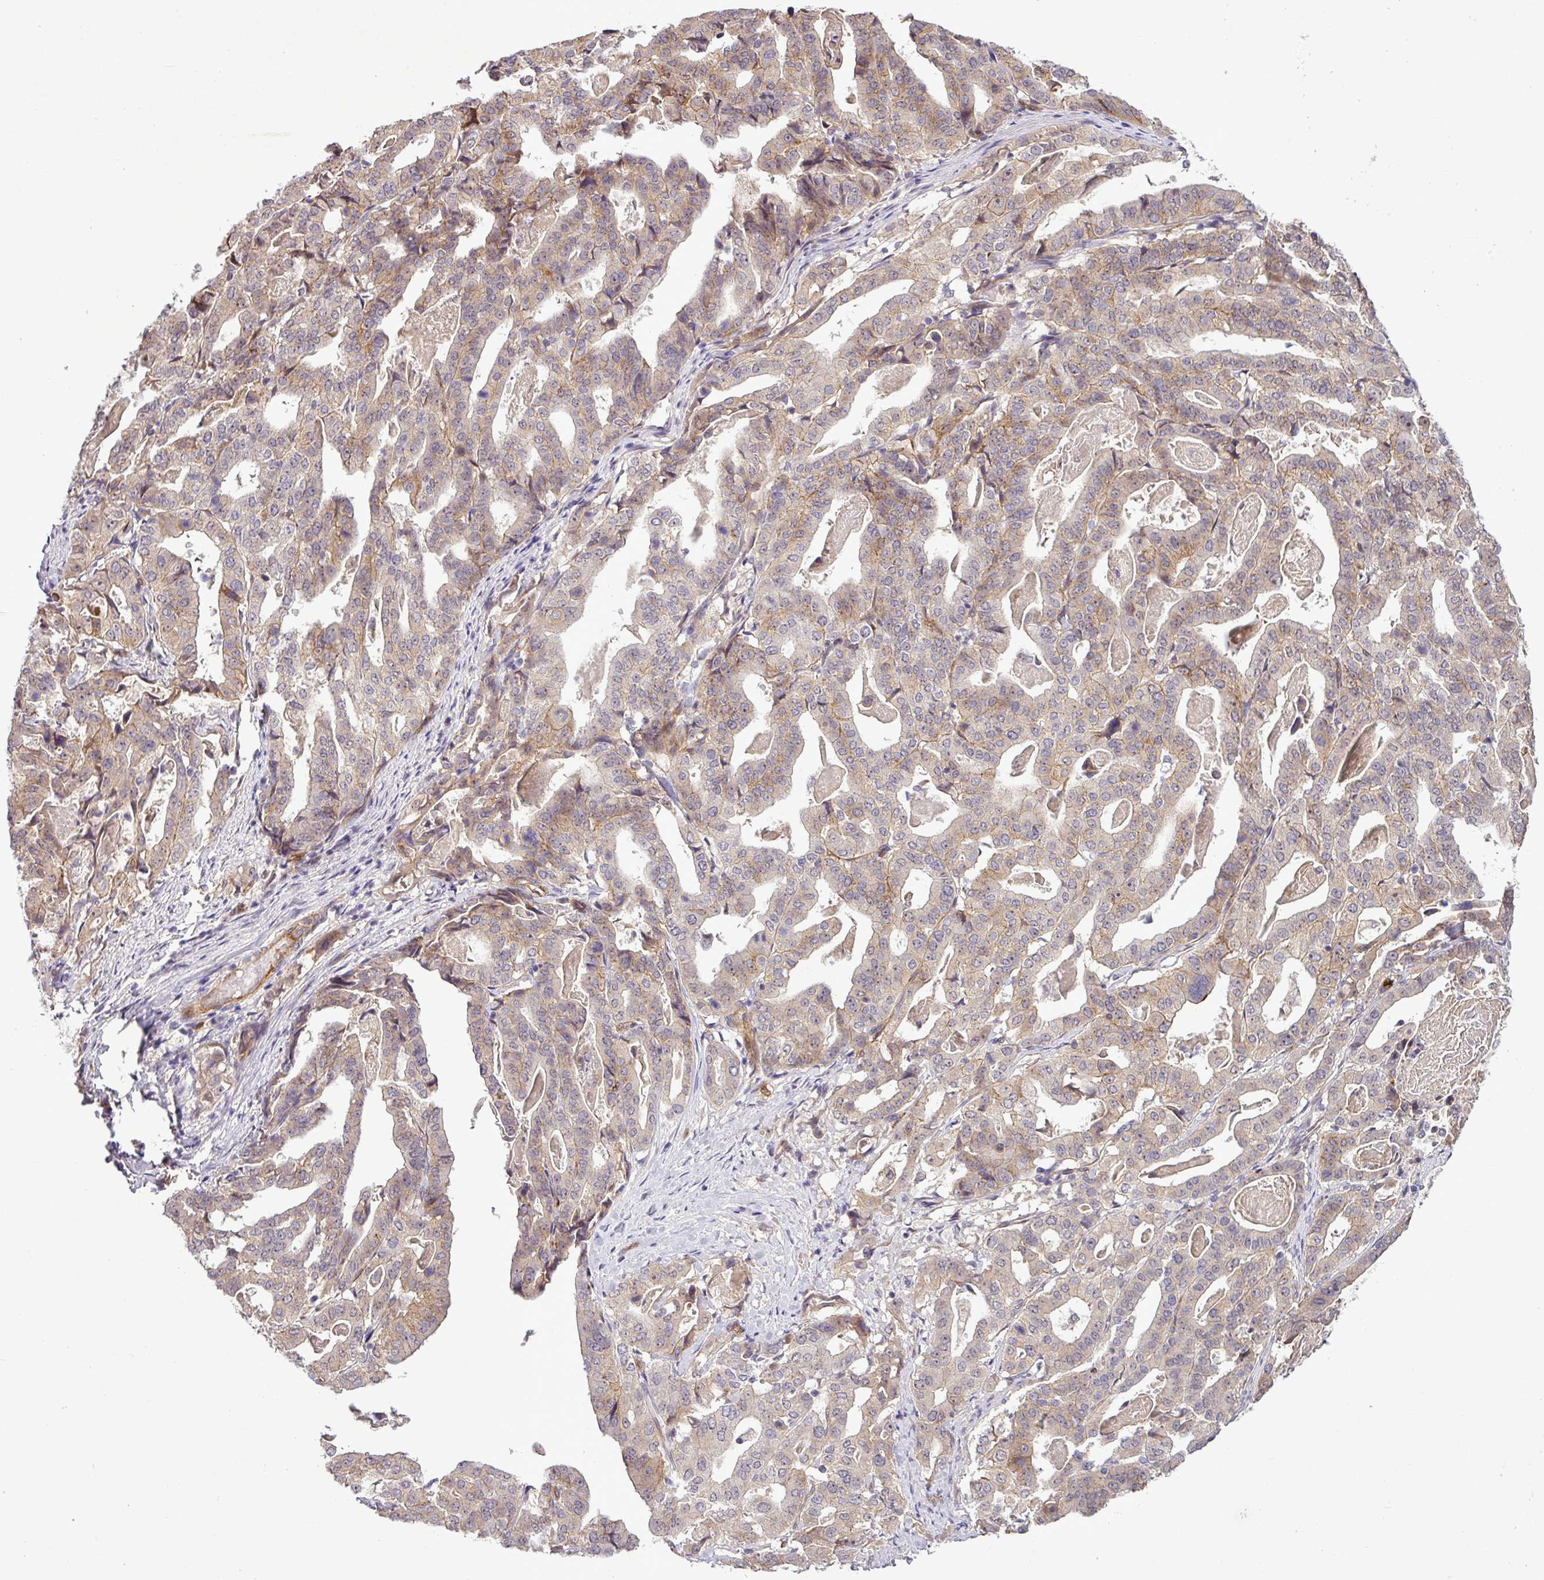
{"staining": {"intensity": "weak", "quantity": "<25%", "location": "cytoplasmic/membranous"}, "tissue": "stomach cancer", "cell_type": "Tumor cells", "image_type": "cancer", "snomed": [{"axis": "morphology", "description": "Adenocarcinoma, NOS"}, {"axis": "topography", "description": "Stomach"}], "caption": "Immunohistochemistry of human stomach cancer exhibits no staining in tumor cells.", "gene": "PCDH1", "patient": {"sex": "male", "age": 48}}